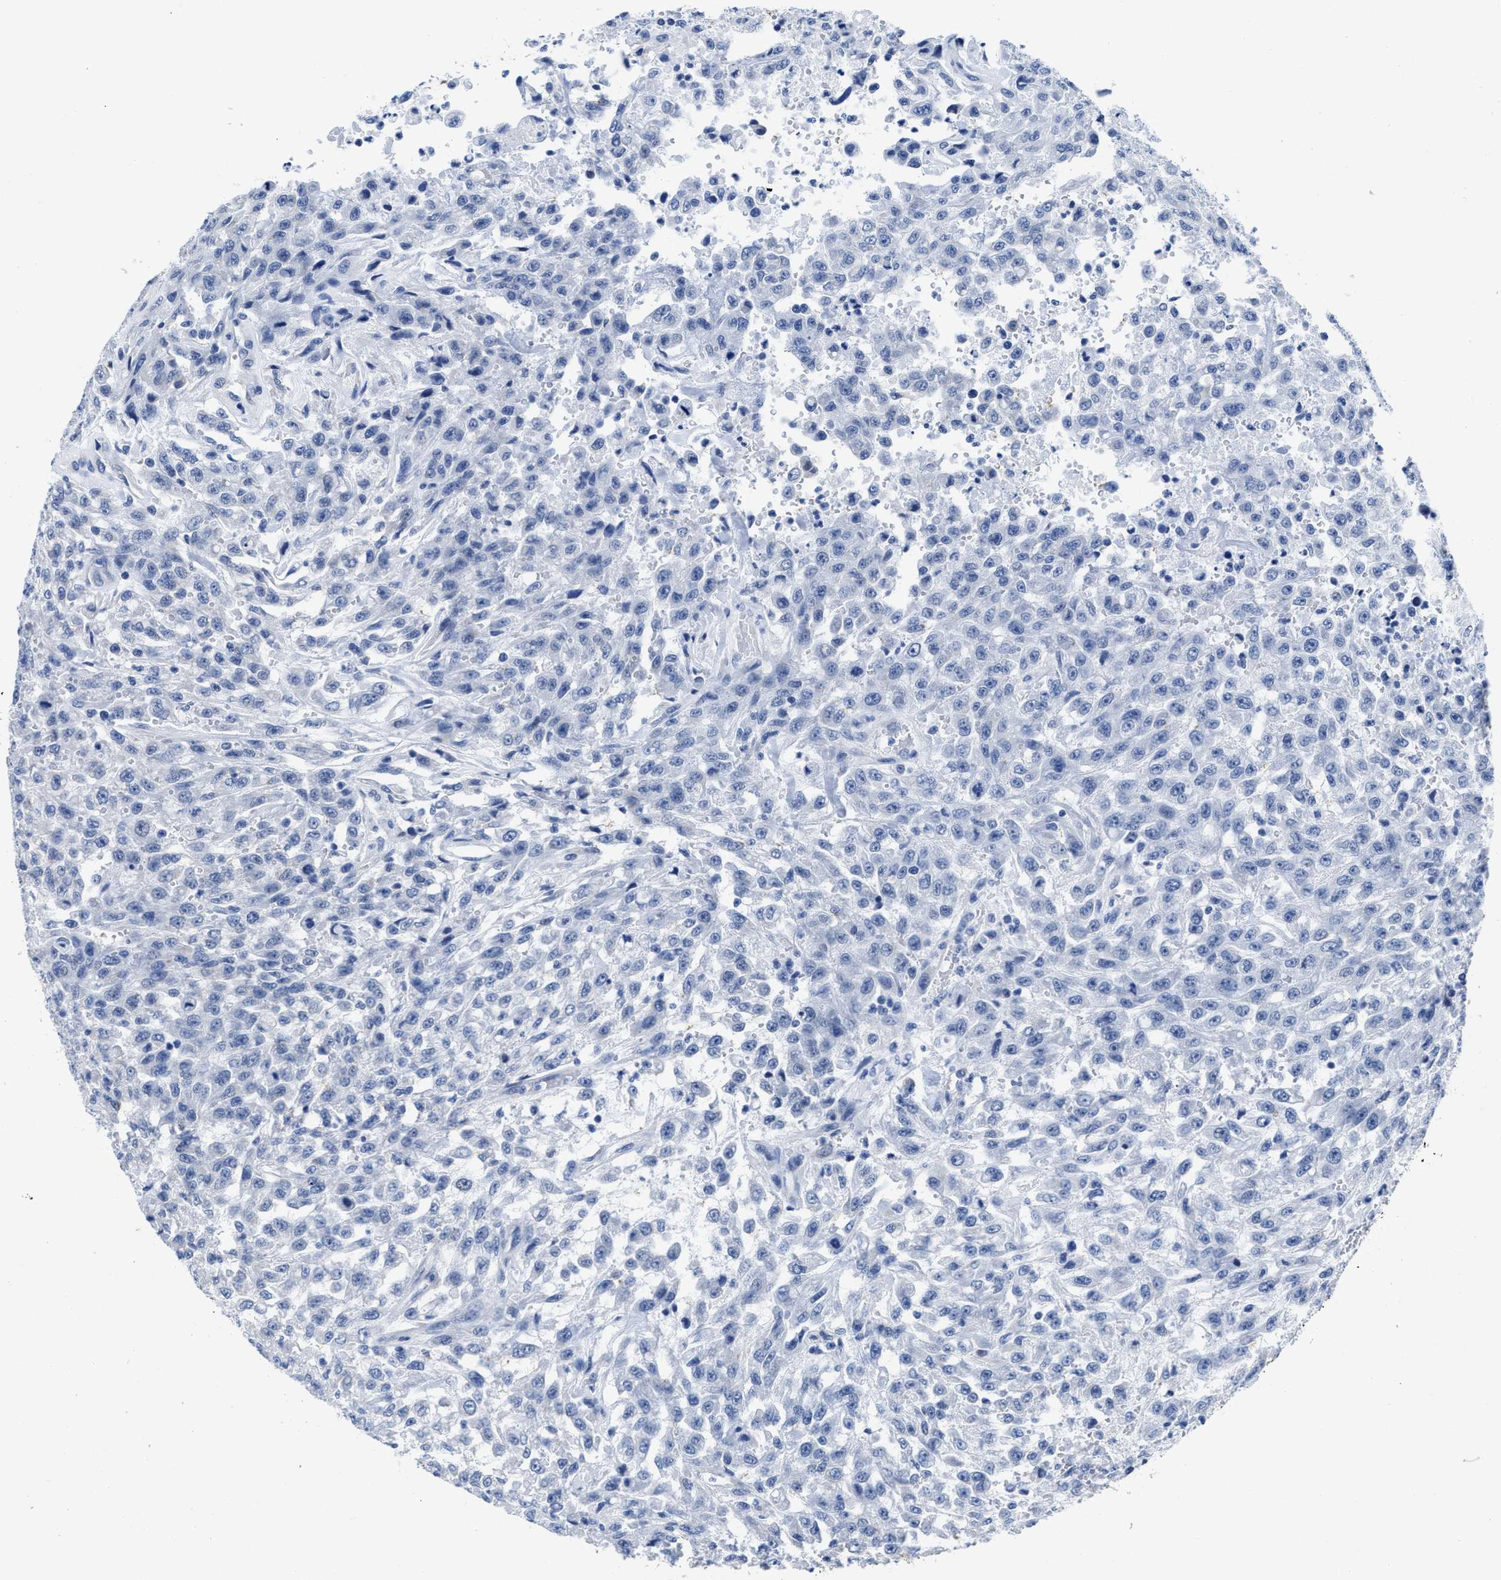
{"staining": {"intensity": "negative", "quantity": "none", "location": "none"}, "tissue": "urothelial cancer", "cell_type": "Tumor cells", "image_type": "cancer", "snomed": [{"axis": "morphology", "description": "Urothelial carcinoma, High grade"}, {"axis": "topography", "description": "Urinary bladder"}], "caption": "Immunohistochemical staining of human high-grade urothelial carcinoma reveals no significant staining in tumor cells. Brightfield microscopy of IHC stained with DAB (3,3'-diaminobenzidine) (brown) and hematoxylin (blue), captured at high magnification.", "gene": "HOOK1", "patient": {"sex": "male", "age": 46}}